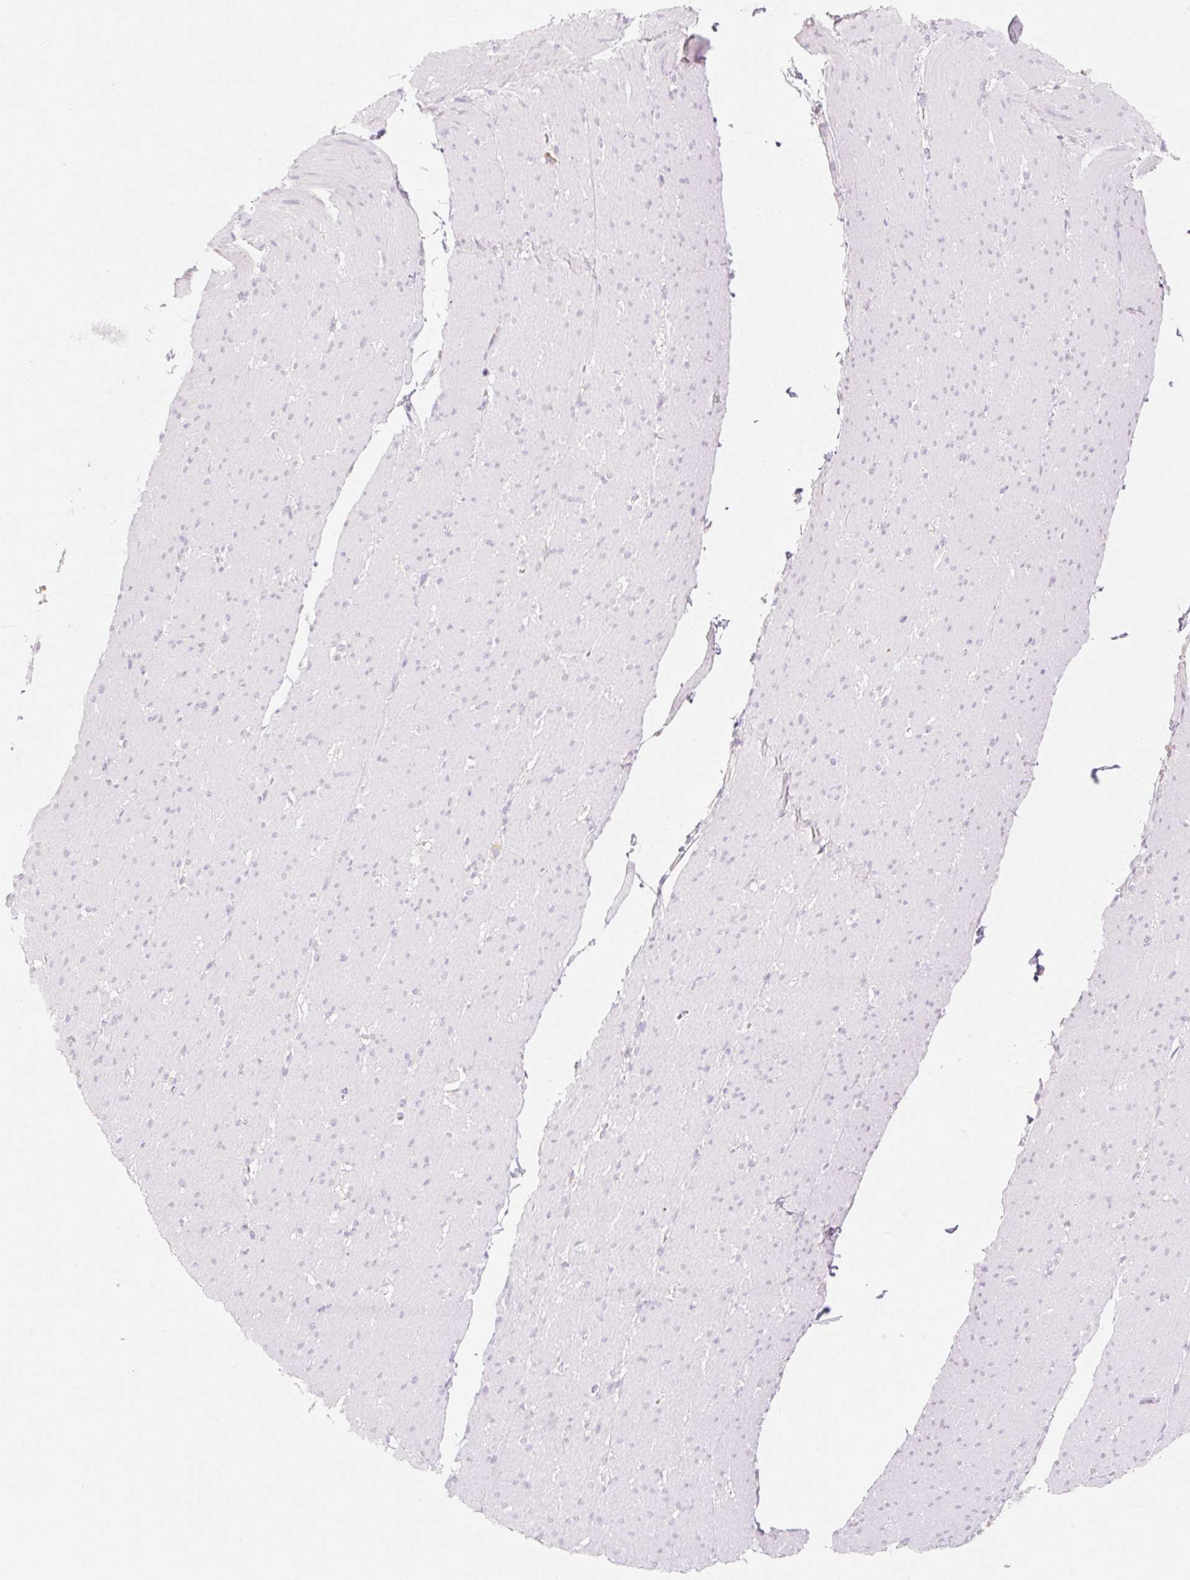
{"staining": {"intensity": "negative", "quantity": "none", "location": "none"}, "tissue": "smooth muscle", "cell_type": "Smooth muscle cells", "image_type": "normal", "snomed": [{"axis": "morphology", "description": "Normal tissue, NOS"}, {"axis": "topography", "description": "Smooth muscle"}, {"axis": "topography", "description": "Rectum"}], "caption": "The IHC histopathology image has no significant staining in smooth muscle cells of smooth muscle.", "gene": "MYO1D", "patient": {"sex": "male", "age": 53}}